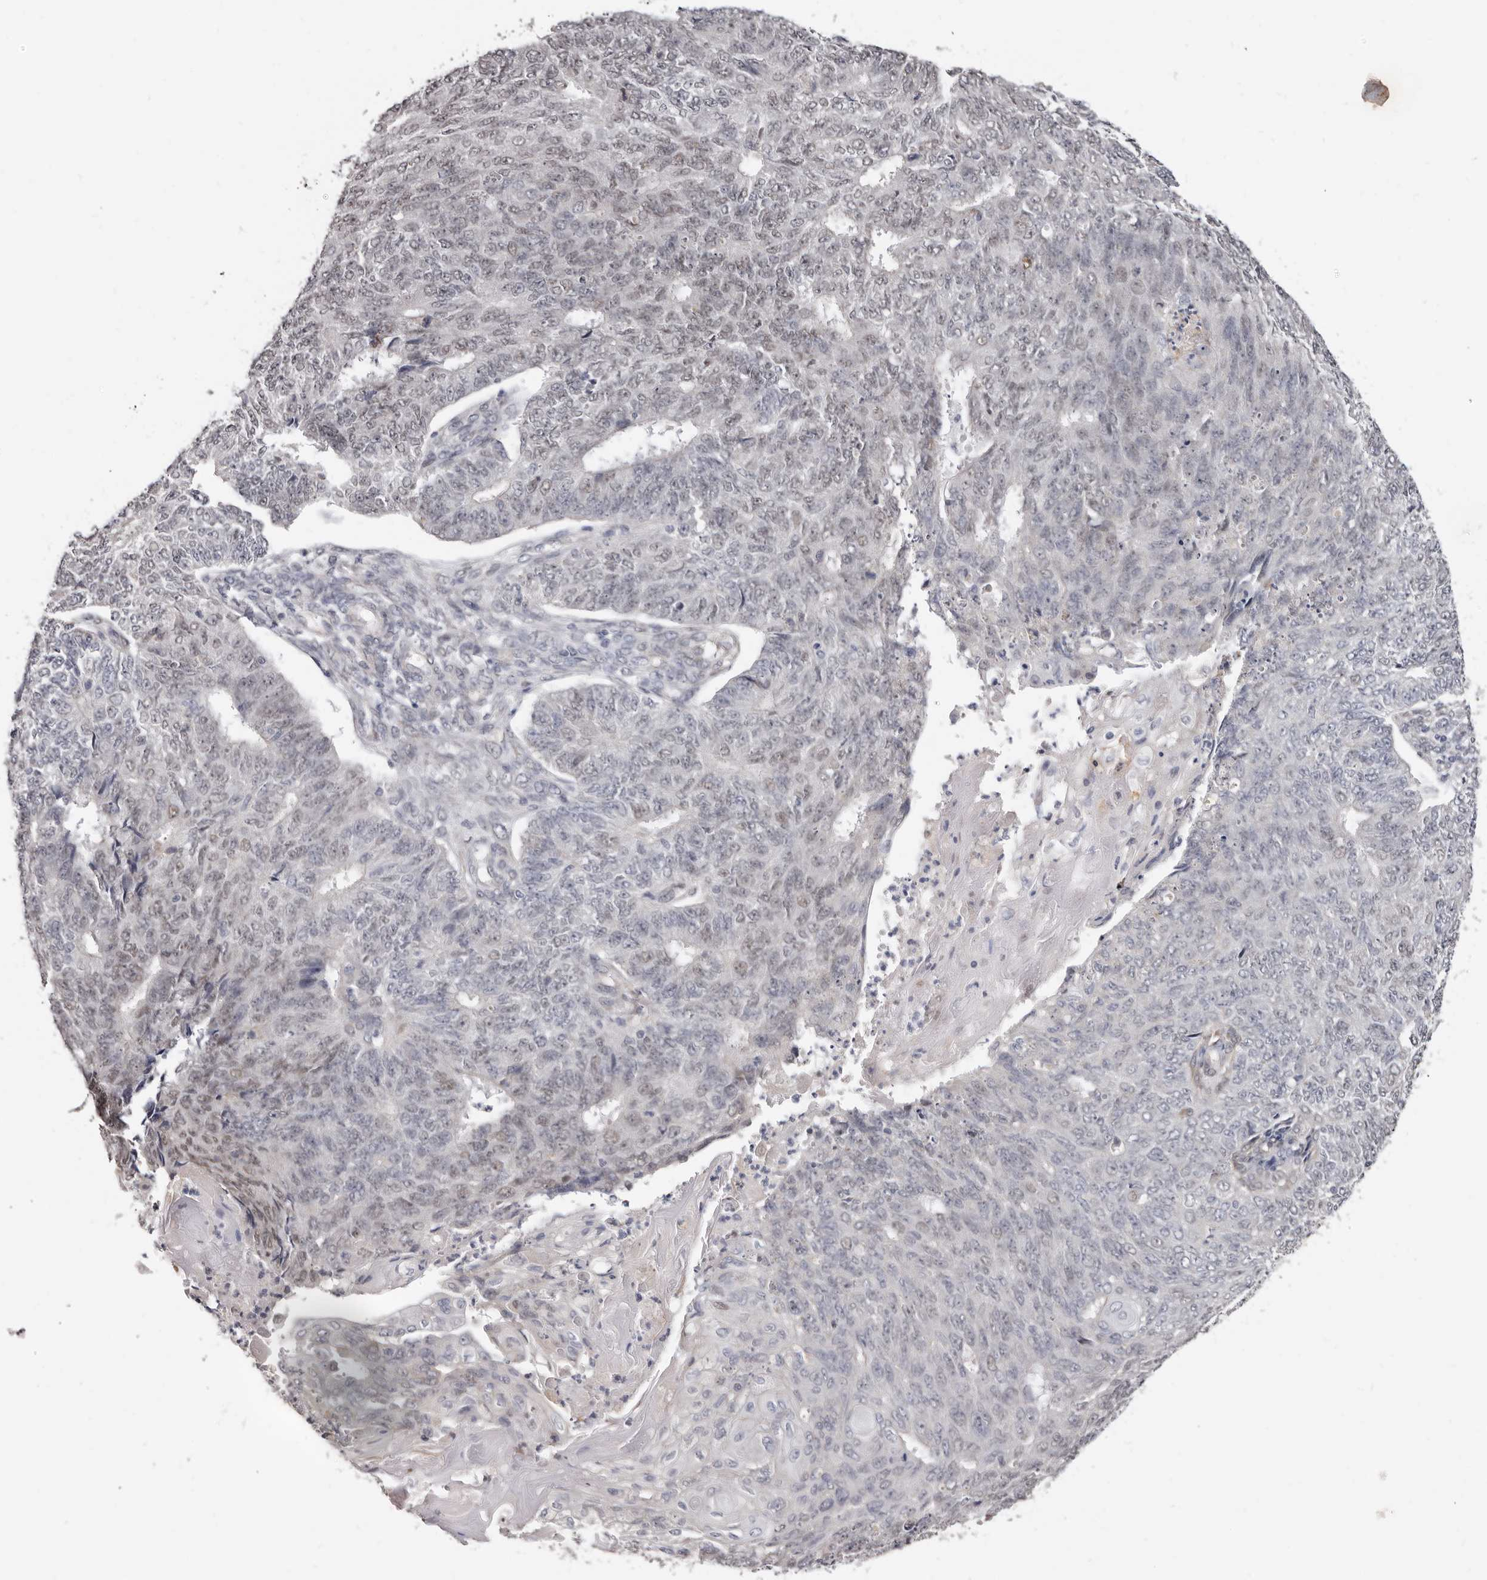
{"staining": {"intensity": "weak", "quantity": "<25%", "location": "nuclear"}, "tissue": "endometrial cancer", "cell_type": "Tumor cells", "image_type": "cancer", "snomed": [{"axis": "morphology", "description": "Adenocarcinoma, NOS"}, {"axis": "topography", "description": "Endometrium"}], "caption": "Human adenocarcinoma (endometrial) stained for a protein using immunohistochemistry (IHC) displays no positivity in tumor cells.", "gene": "KHDRBS2", "patient": {"sex": "female", "age": 32}}